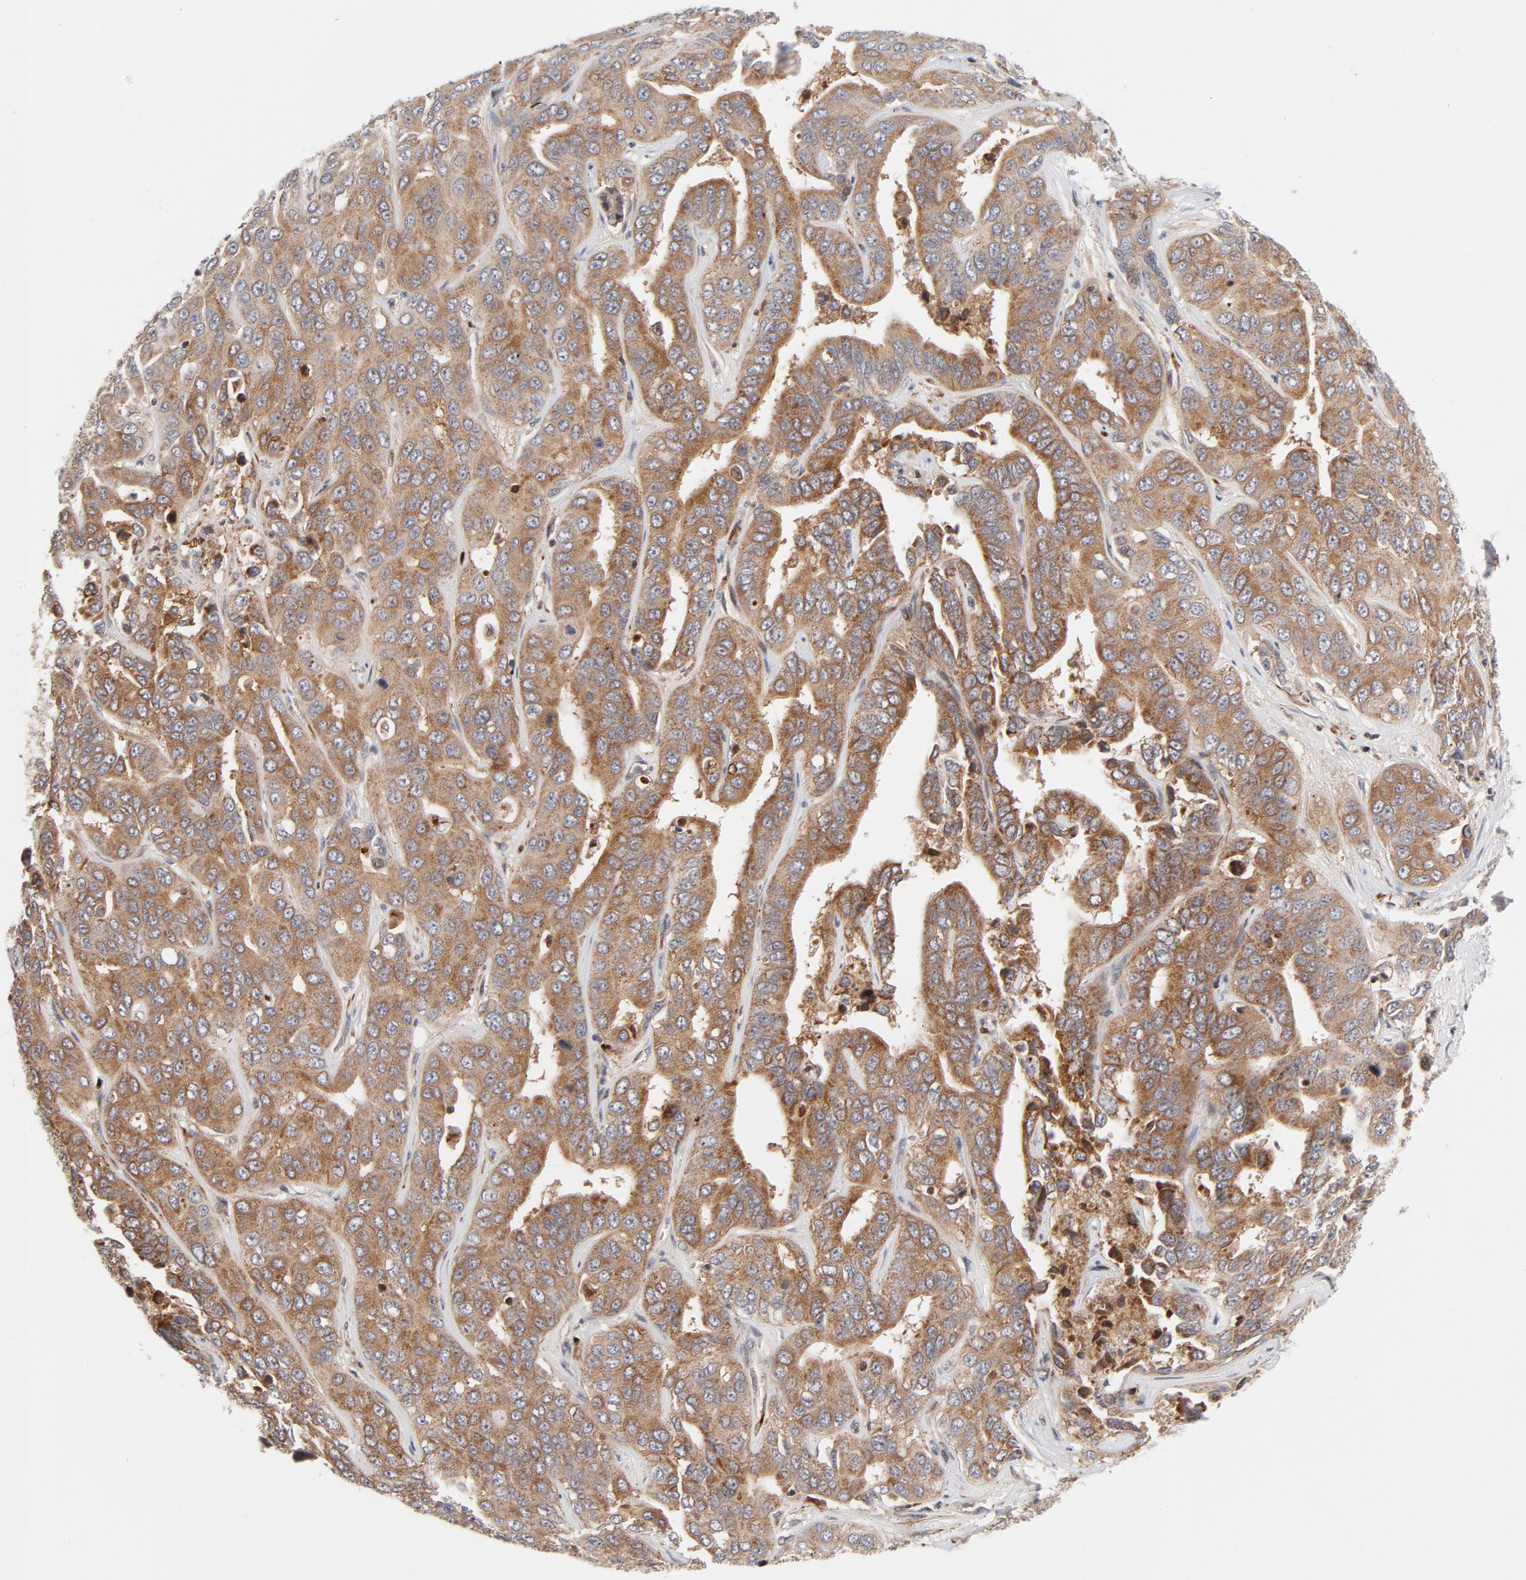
{"staining": {"intensity": "moderate", "quantity": ">75%", "location": "cytoplasmic/membranous"}, "tissue": "liver cancer", "cell_type": "Tumor cells", "image_type": "cancer", "snomed": [{"axis": "morphology", "description": "Cholangiocarcinoma"}, {"axis": "topography", "description": "Liver"}], "caption": "Immunohistochemical staining of human liver cancer demonstrates medium levels of moderate cytoplasmic/membranous protein staining in approximately >75% of tumor cells.", "gene": "DNAAF2", "patient": {"sex": "female", "age": 52}}